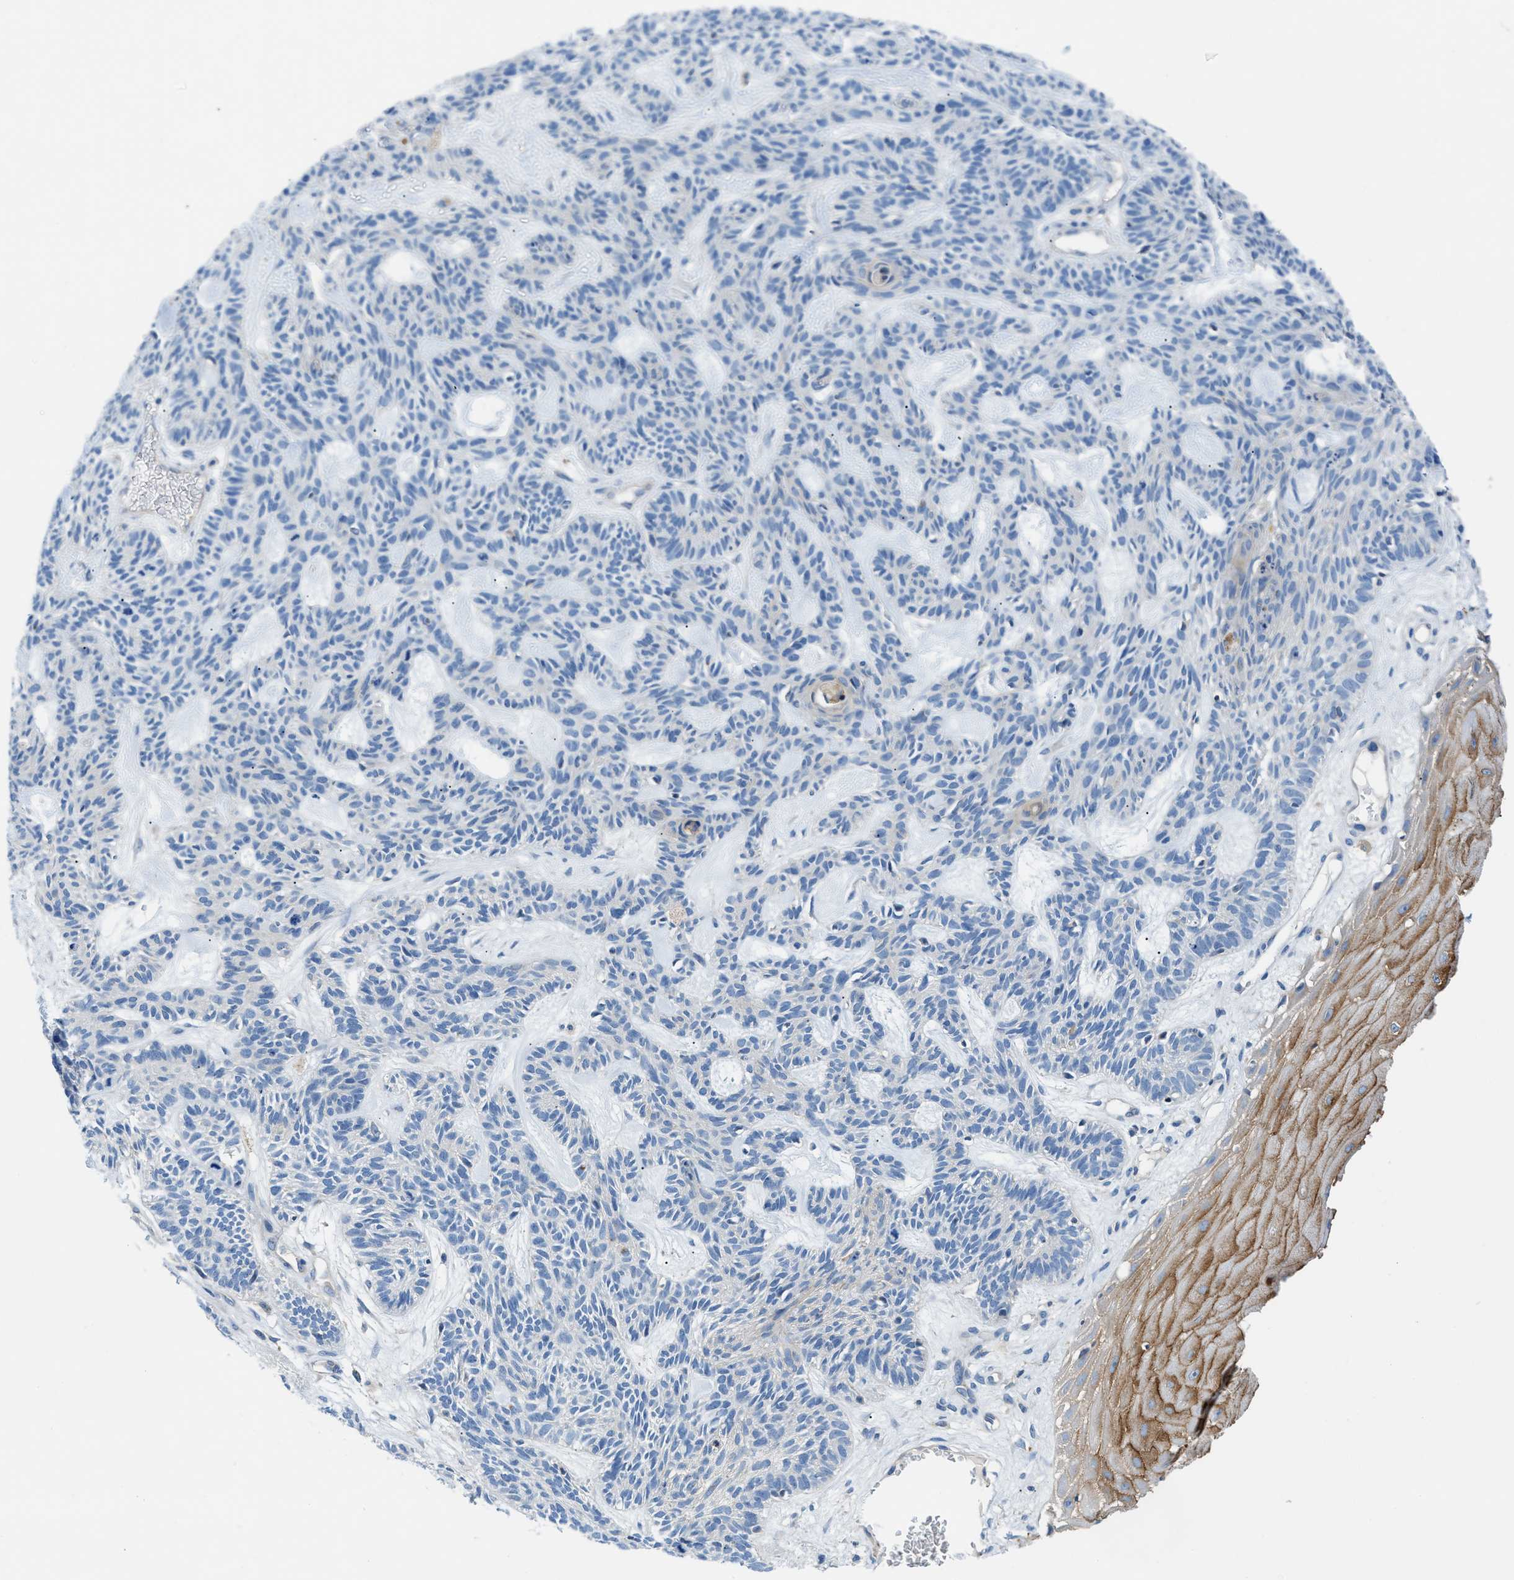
{"staining": {"intensity": "negative", "quantity": "none", "location": "none"}, "tissue": "skin cancer", "cell_type": "Tumor cells", "image_type": "cancer", "snomed": [{"axis": "morphology", "description": "Basal cell carcinoma"}, {"axis": "topography", "description": "Skin"}], "caption": "Immunohistochemistry (IHC) of basal cell carcinoma (skin) demonstrates no staining in tumor cells.", "gene": "ORAI1", "patient": {"sex": "male", "age": 67}}